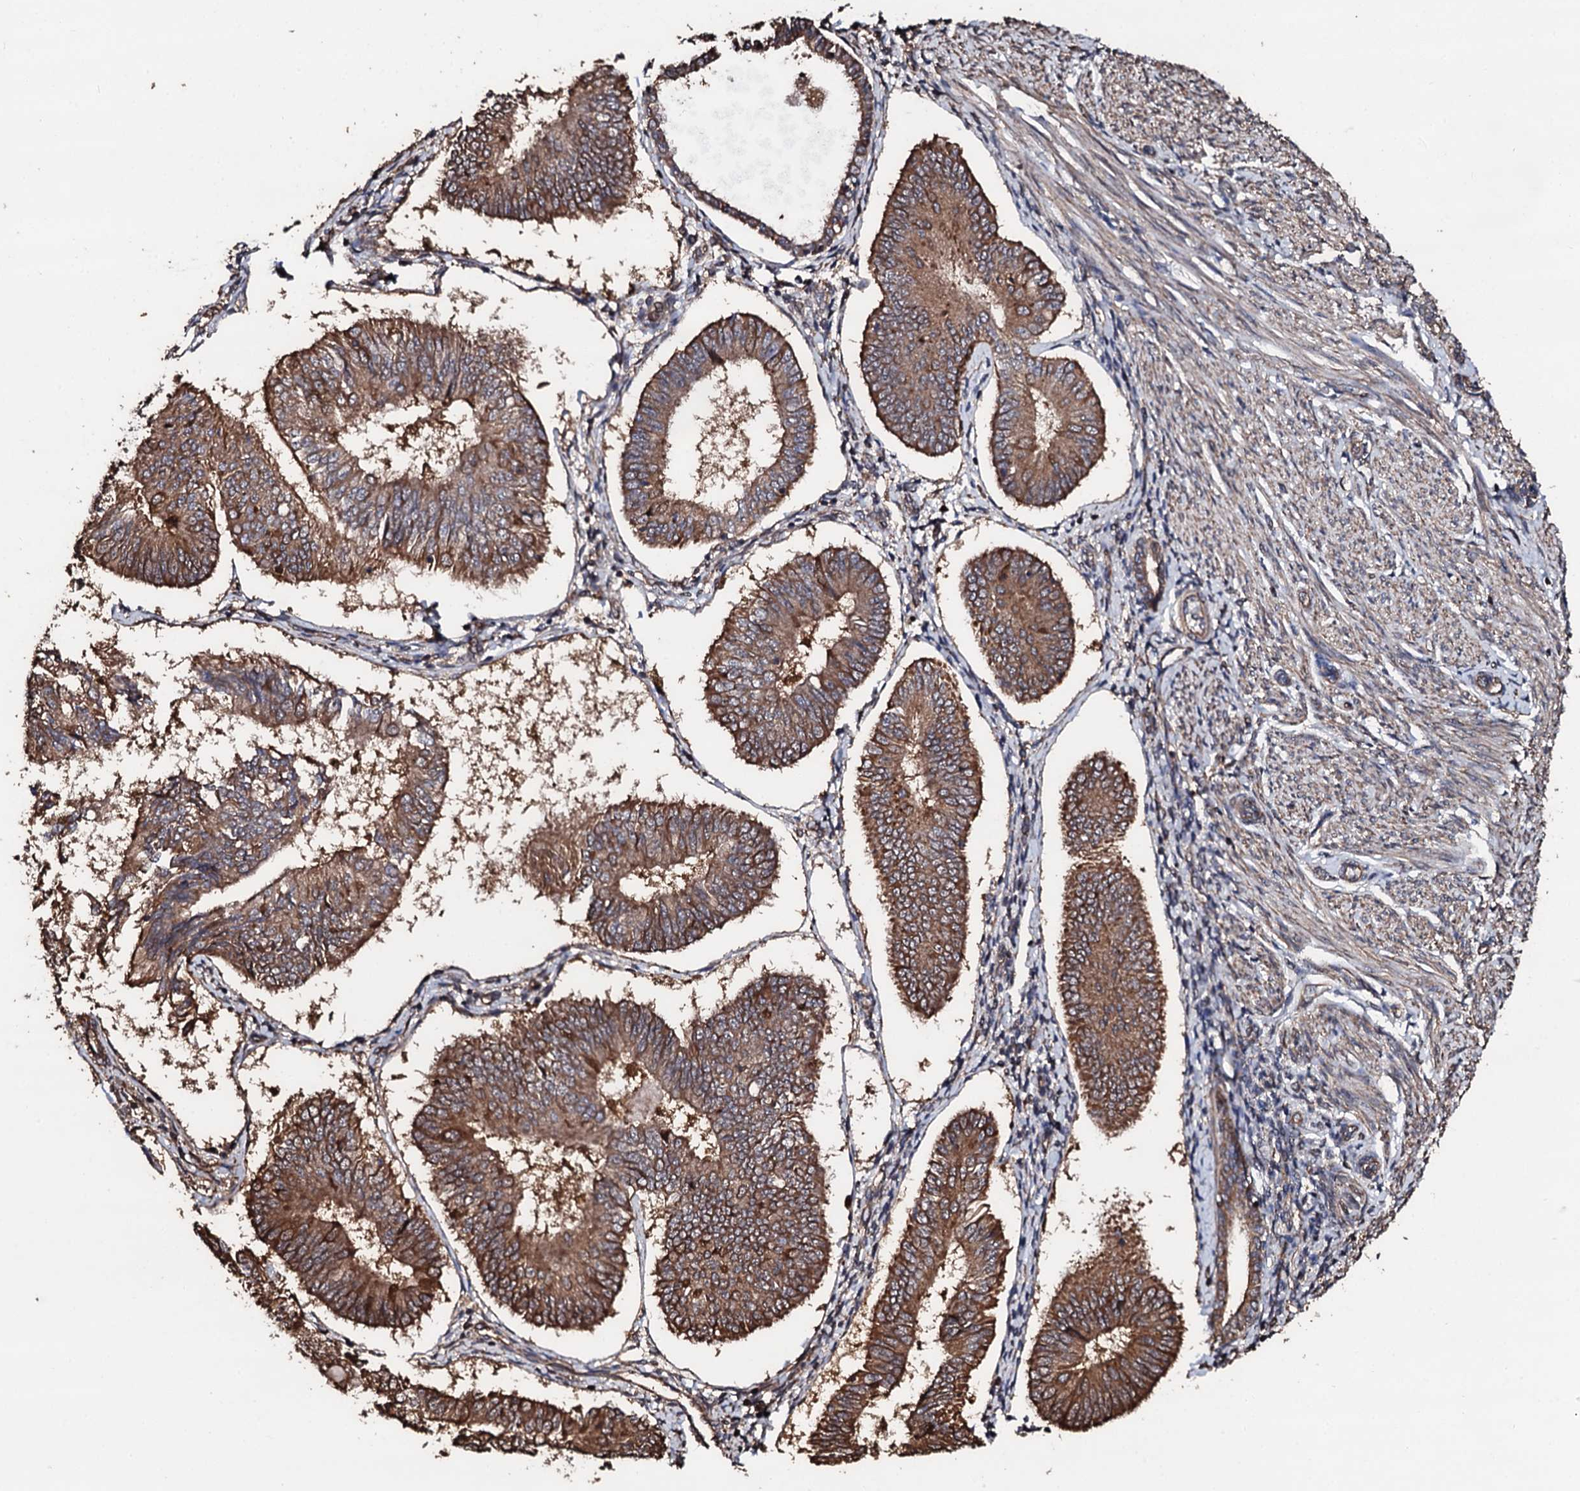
{"staining": {"intensity": "moderate", "quantity": ">75%", "location": "cytoplasmic/membranous"}, "tissue": "endometrial cancer", "cell_type": "Tumor cells", "image_type": "cancer", "snomed": [{"axis": "morphology", "description": "Adenocarcinoma, NOS"}, {"axis": "topography", "description": "Endometrium"}], "caption": "The immunohistochemical stain shows moderate cytoplasmic/membranous staining in tumor cells of adenocarcinoma (endometrial) tissue.", "gene": "CKAP5", "patient": {"sex": "female", "age": 58}}